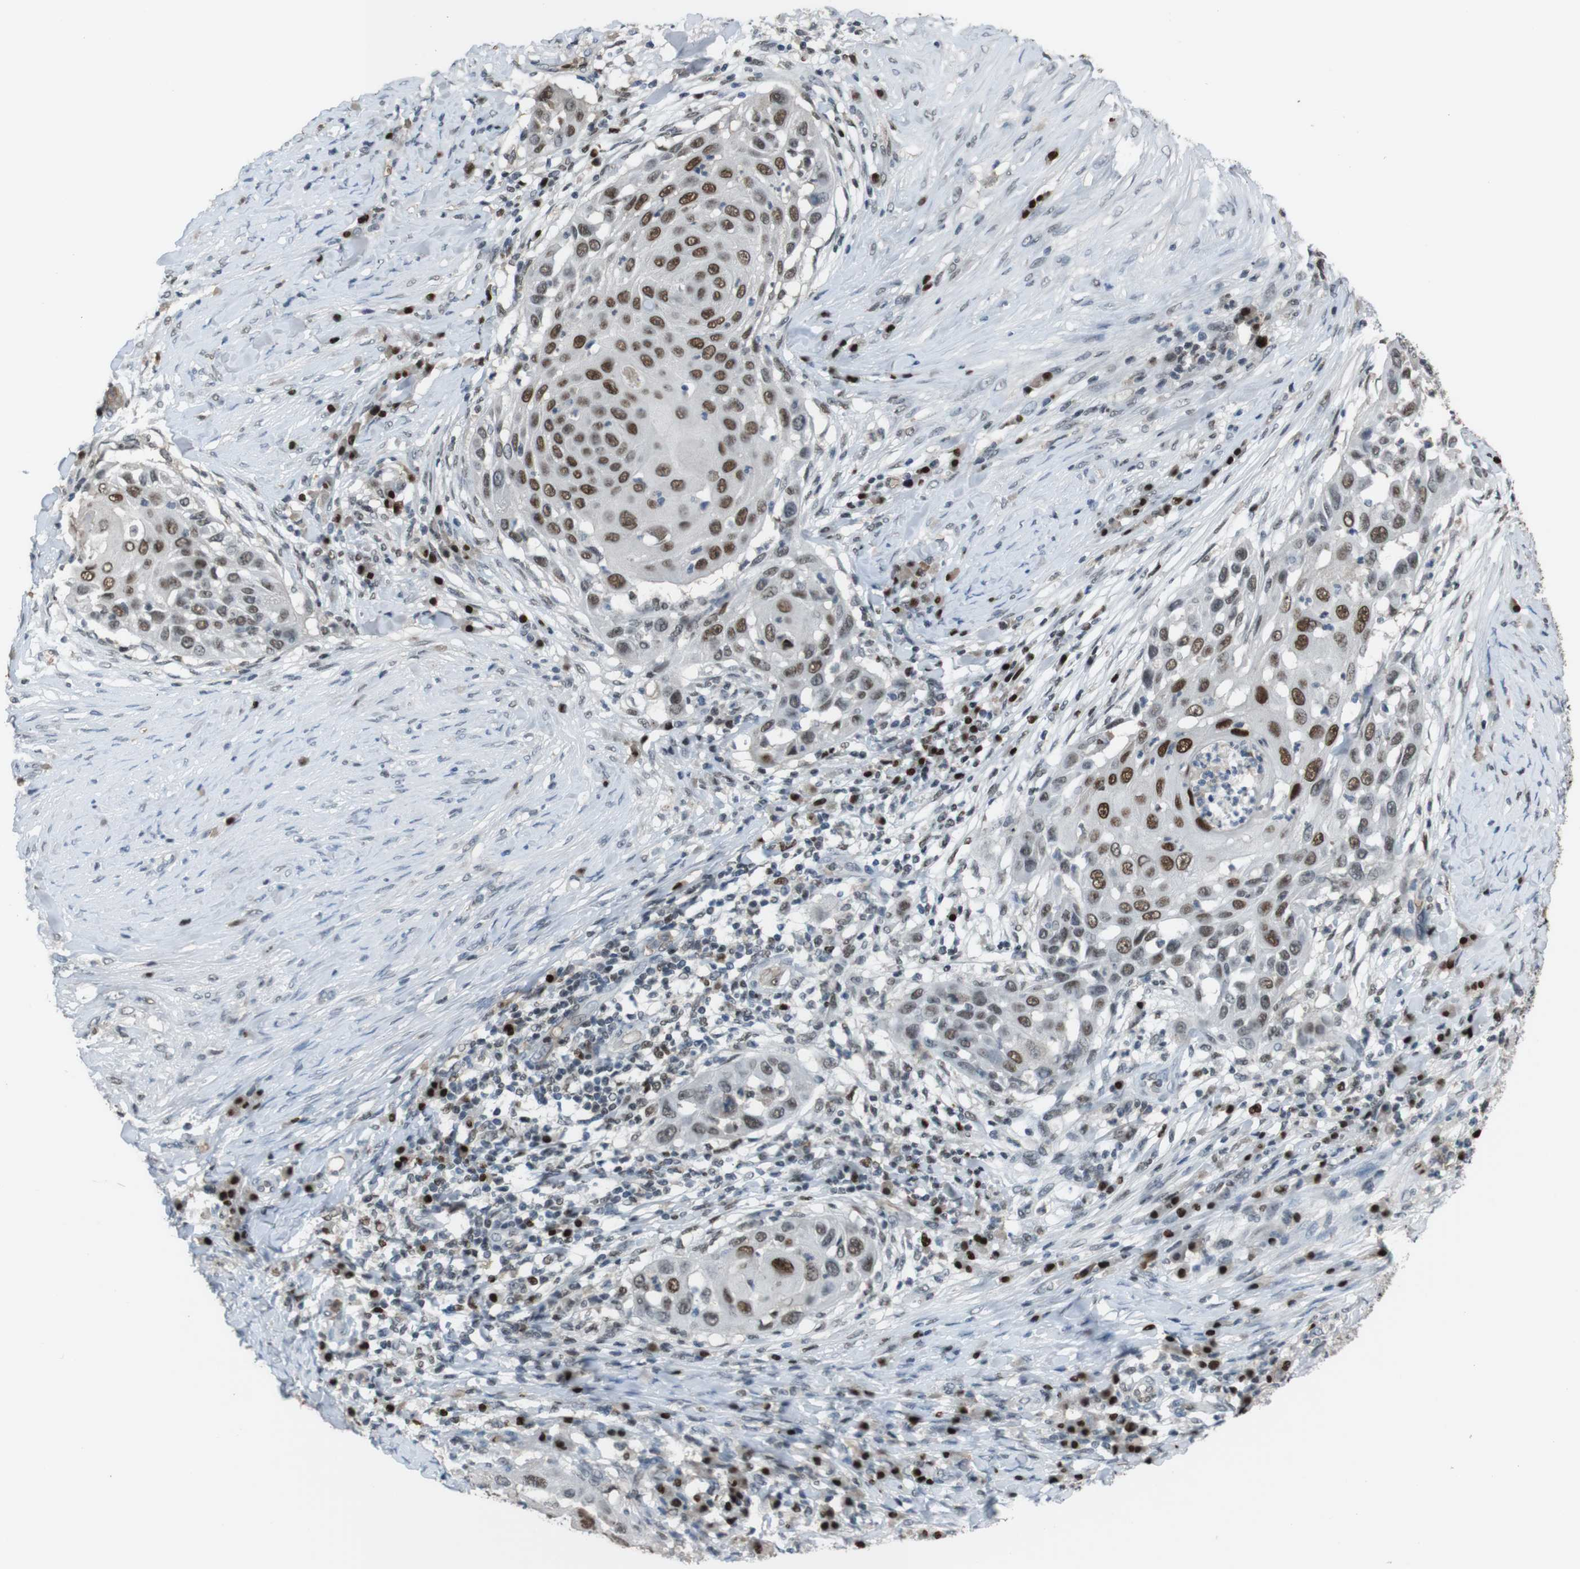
{"staining": {"intensity": "strong", "quantity": ">75%", "location": "nuclear"}, "tissue": "skin cancer", "cell_type": "Tumor cells", "image_type": "cancer", "snomed": [{"axis": "morphology", "description": "Squamous cell carcinoma, NOS"}, {"axis": "topography", "description": "Skin"}], "caption": "Brown immunohistochemical staining in human skin cancer (squamous cell carcinoma) demonstrates strong nuclear positivity in about >75% of tumor cells.", "gene": "SUB1", "patient": {"sex": "female", "age": 44}}